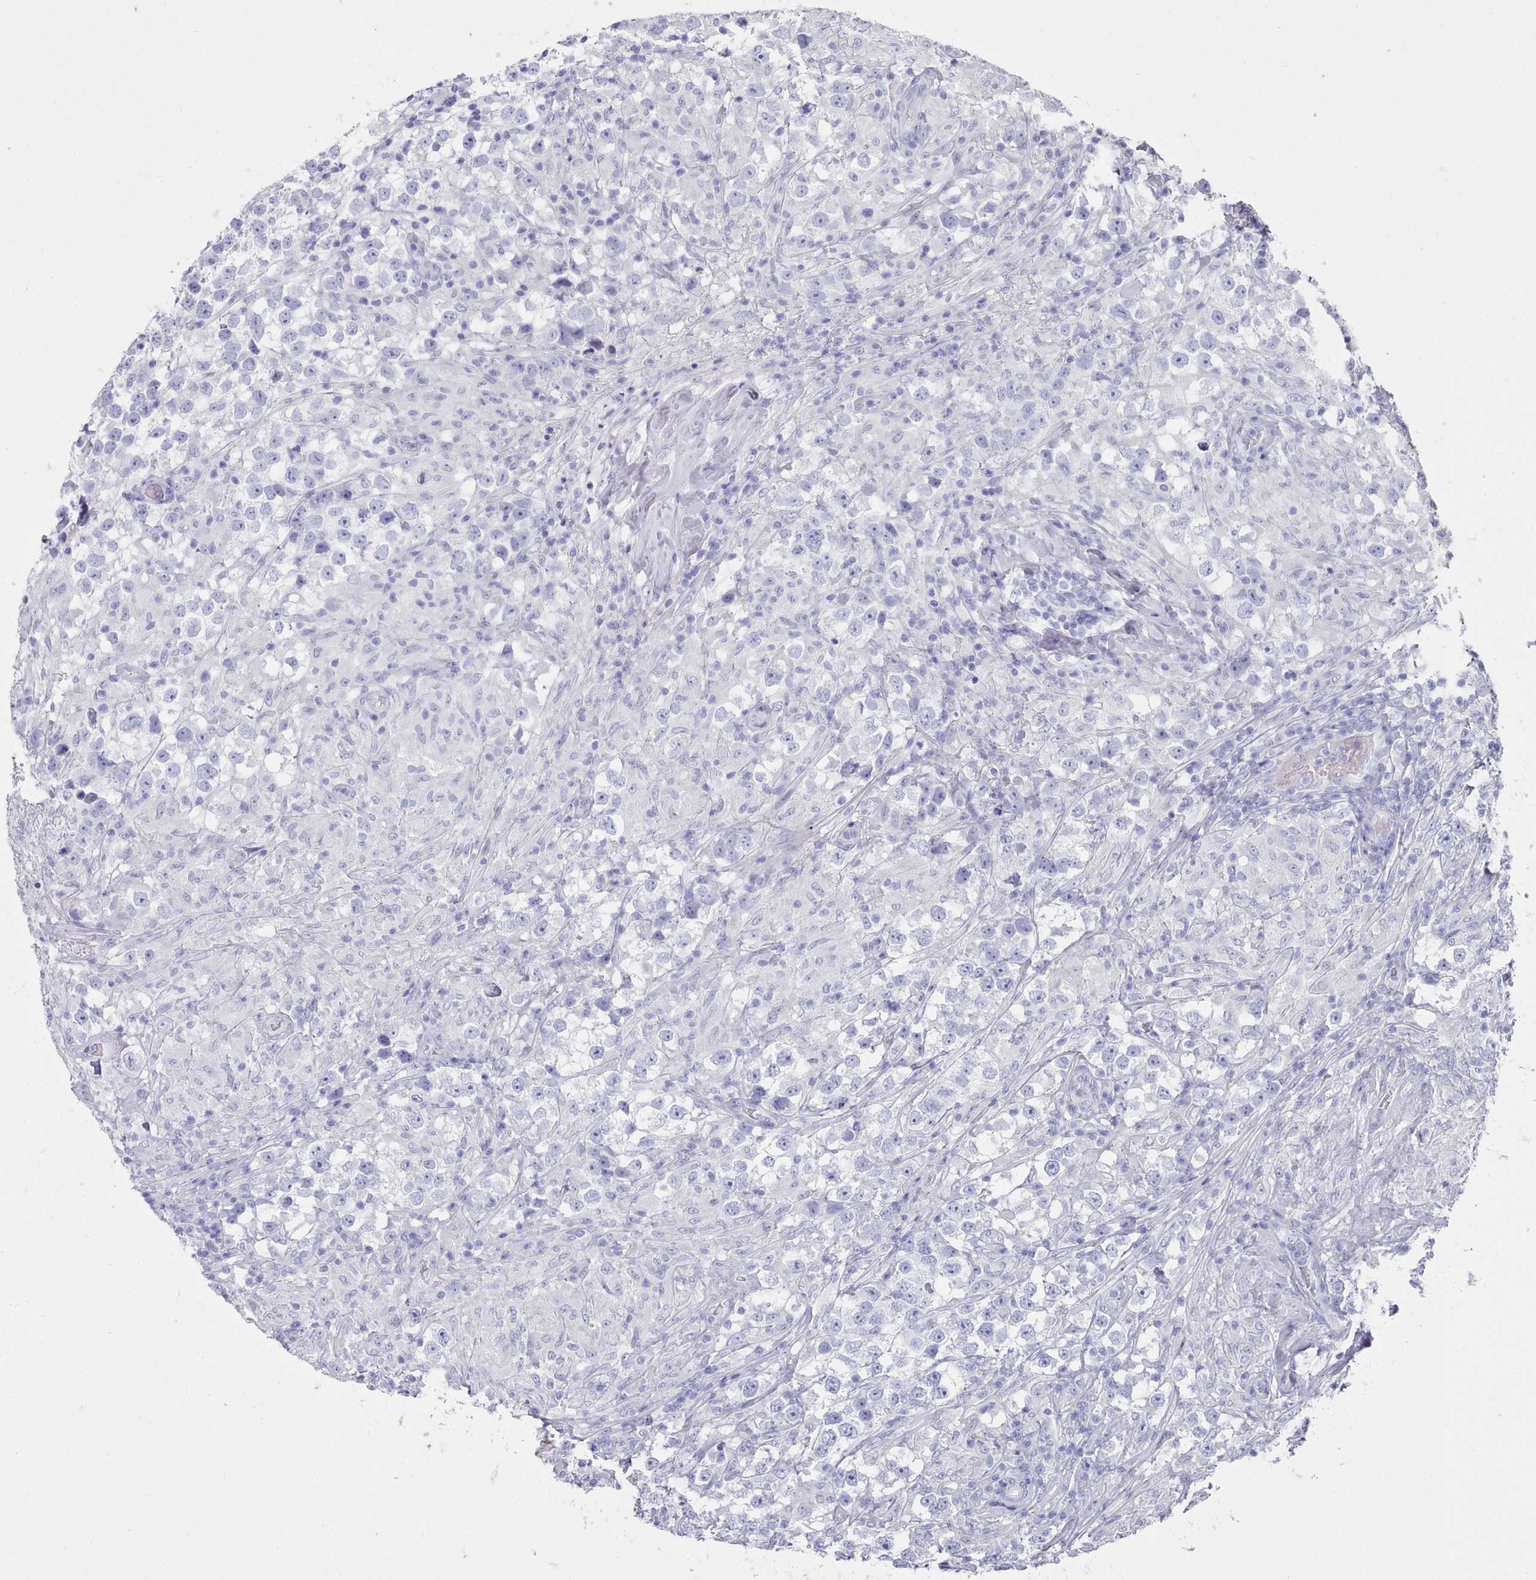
{"staining": {"intensity": "negative", "quantity": "none", "location": "none"}, "tissue": "testis cancer", "cell_type": "Tumor cells", "image_type": "cancer", "snomed": [{"axis": "morphology", "description": "Seminoma, NOS"}, {"axis": "topography", "description": "Testis"}], "caption": "Image shows no significant protein positivity in tumor cells of testis cancer (seminoma). The staining was performed using DAB to visualize the protein expression in brown, while the nuclei were stained in blue with hematoxylin (Magnification: 20x).", "gene": "LRRC37A", "patient": {"sex": "male", "age": 46}}